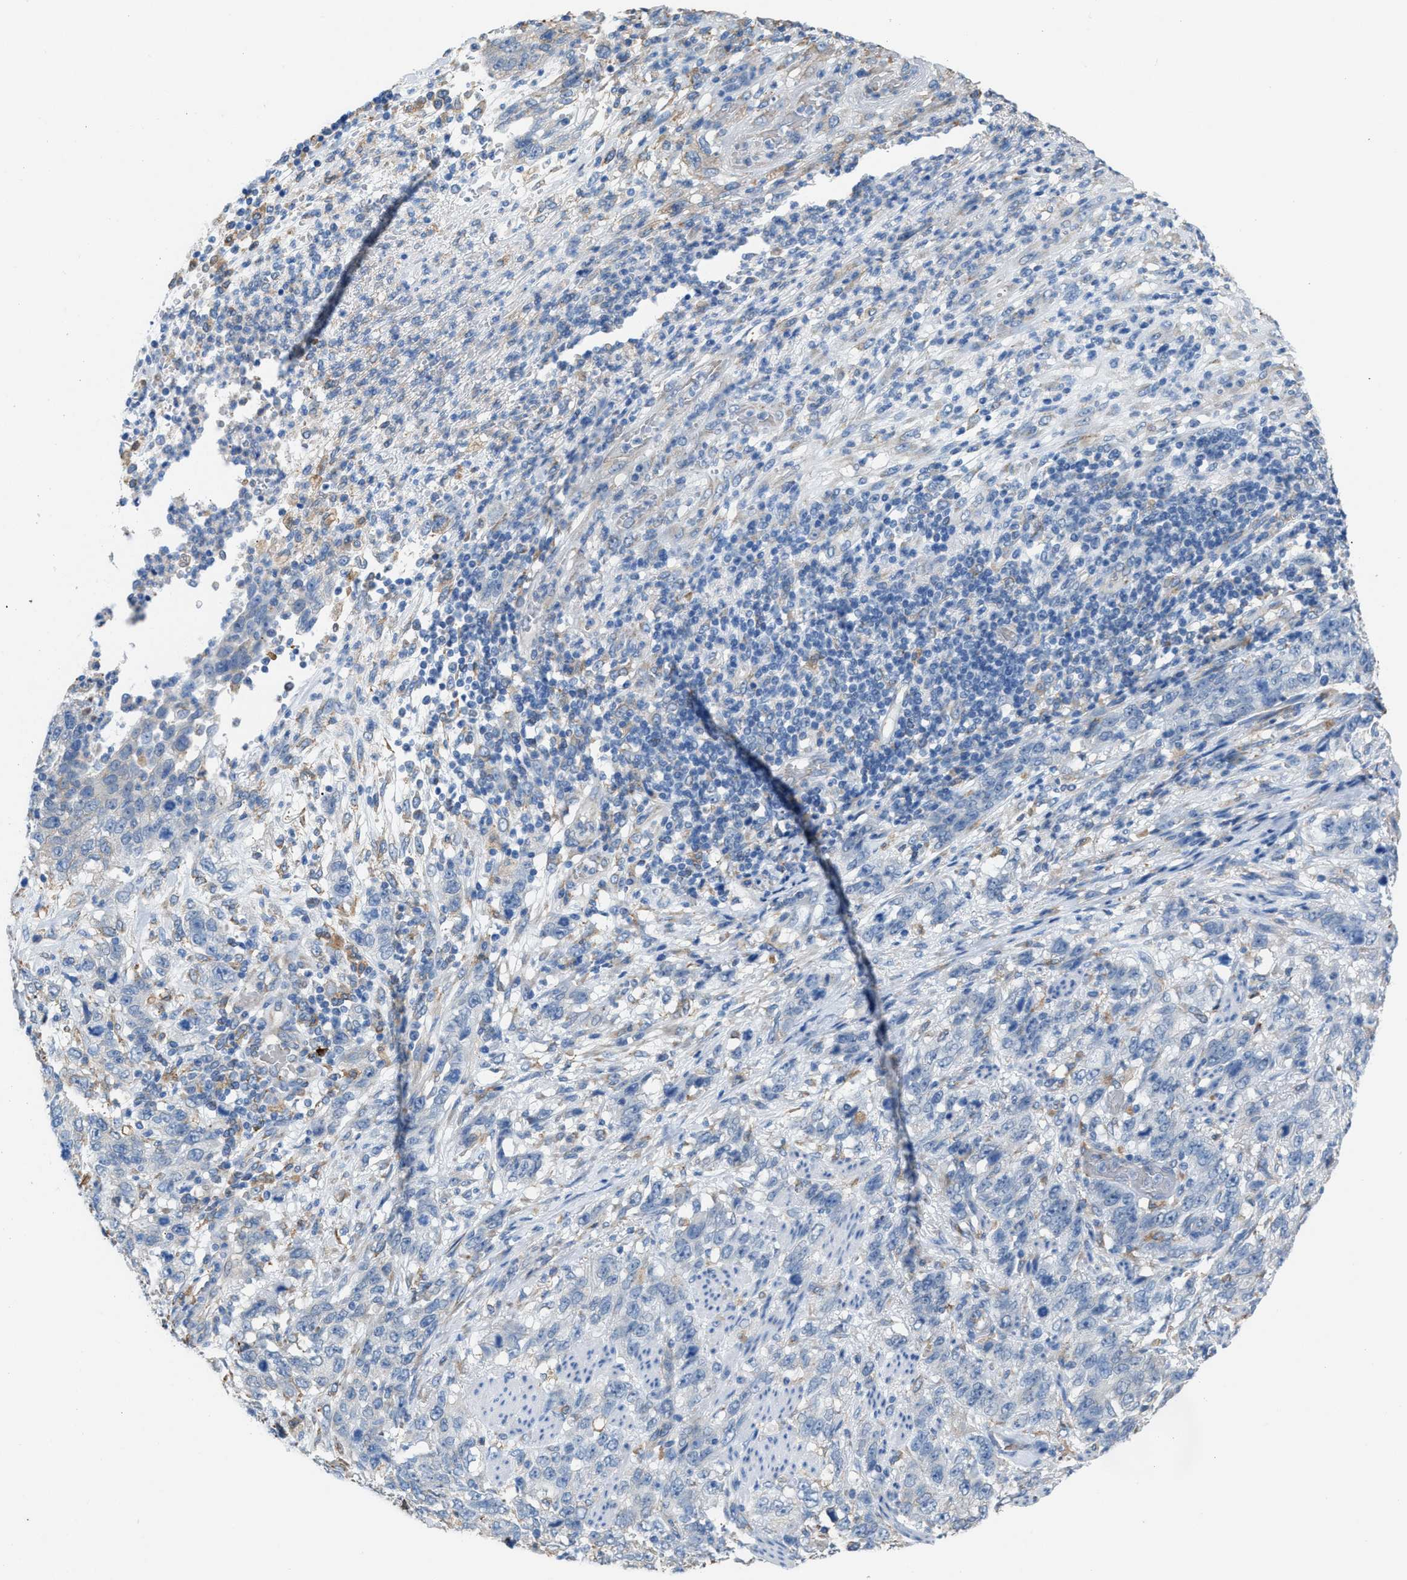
{"staining": {"intensity": "negative", "quantity": "none", "location": "none"}, "tissue": "stomach cancer", "cell_type": "Tumor cells", "image_type": "cancer", "snomed": [{"axis": "morphology", "description": "Adenocarcinoma, NOS"}, {"axis": "topography", "description": "Stomach"}], "caption": "This micrograph is of adenocarcinoma (stomach) stained with immunohistochemistry to label a protein in brown with the nuclei are counter-stained blue. There is no positivity in tumor cells.", "gene": "CA3", "patient": {"sex": "male", "age": 48}}